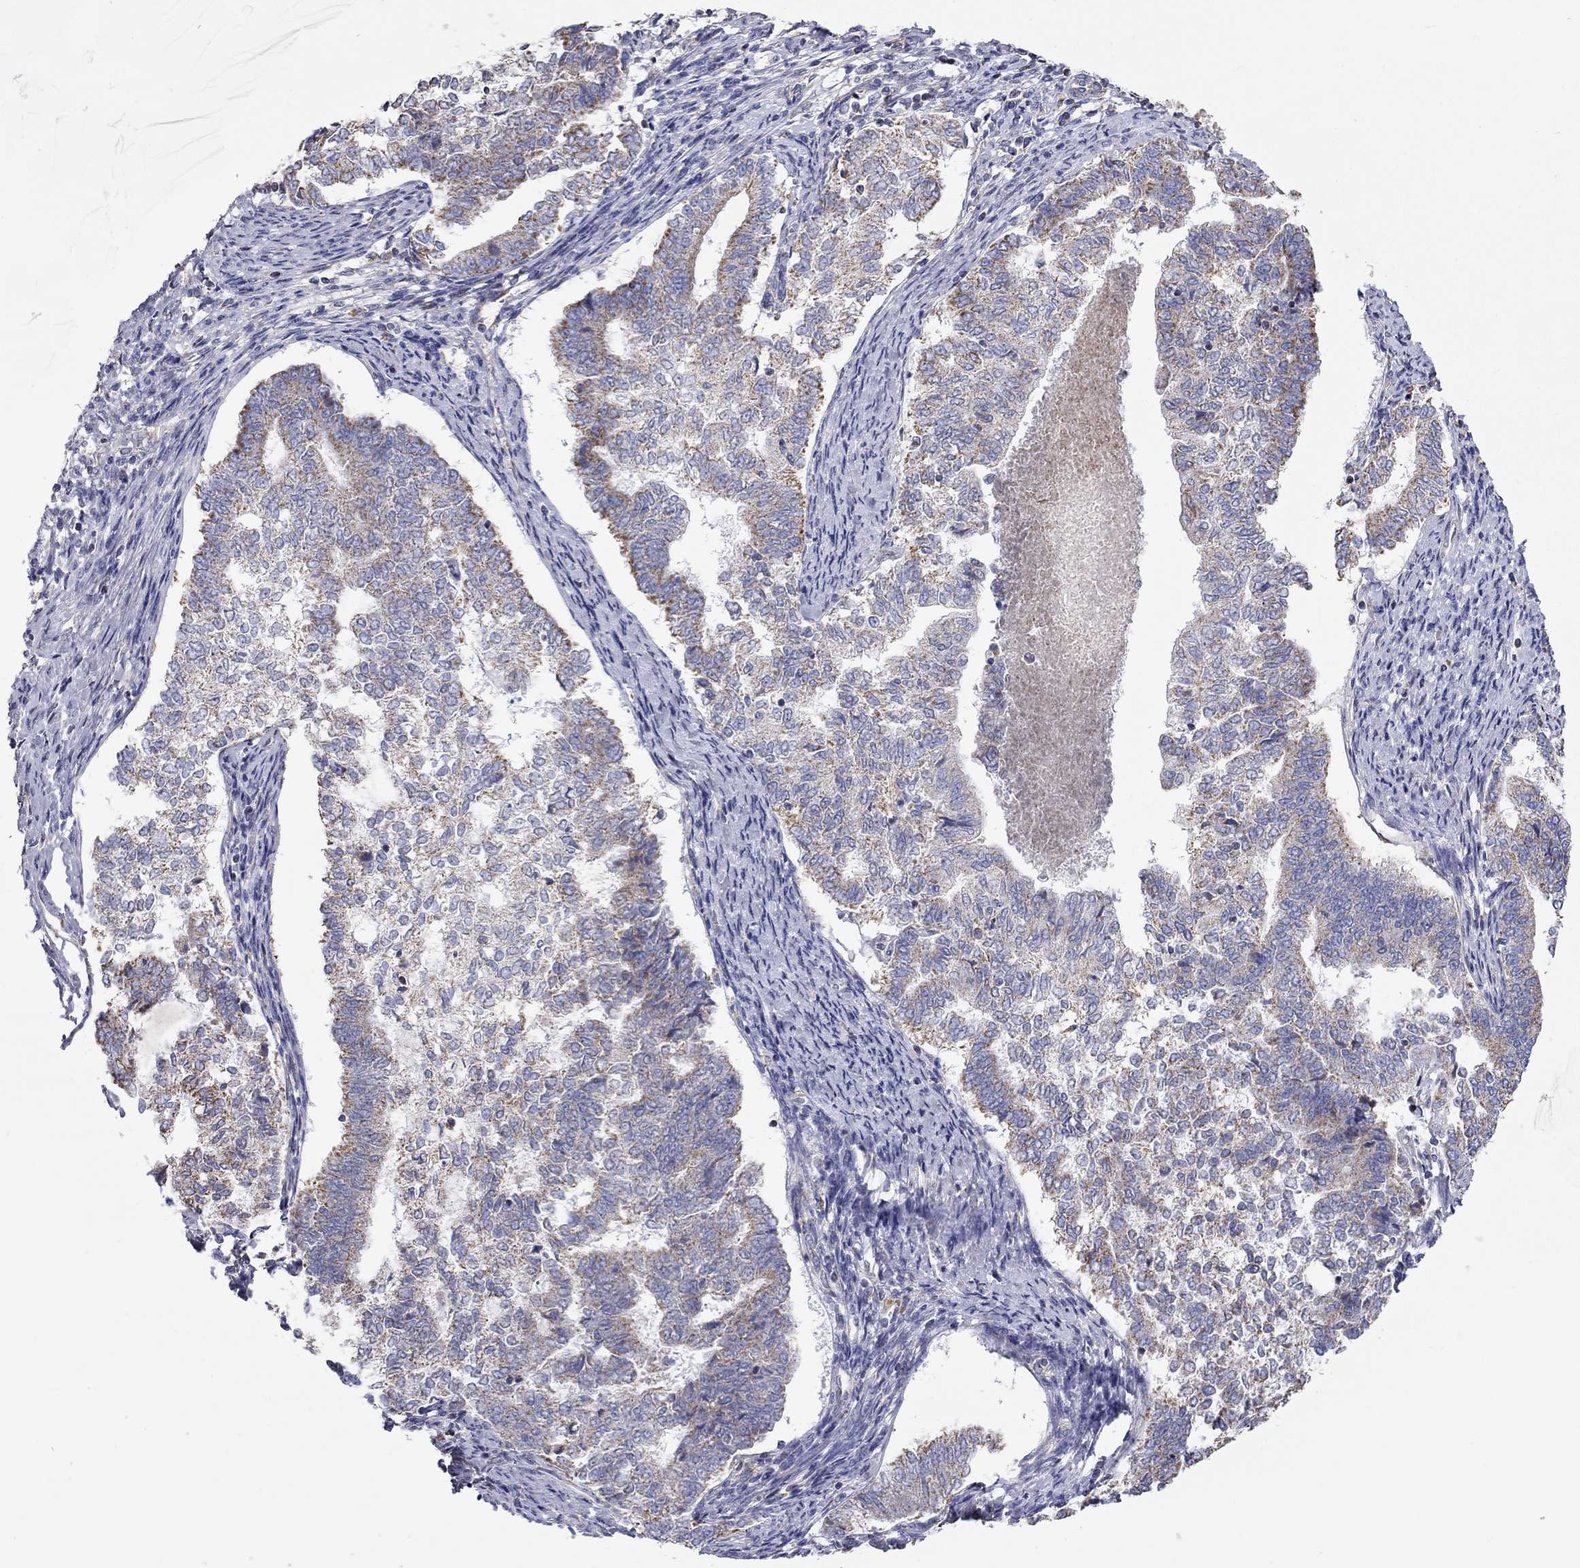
{"staining": {"intensity": "moderate", "quantity": "25%-75%", "location": "cytoplasmic/membranous"}, "tissue": "endometrial cancer", "cell_type": "Tumor cells", "image_type": "cancer", "snomed": [{"axis": "morphology", "description": "Adenocarcinoma, NOS"}, {"axis": "topography", "description": "Endometrium"}], "caption": "An image showing moderate cytoplasmic/membranous expression in about 25%-75% of tumor cells in endometrial adenocarcinoma, as visualized by brown immunohistochemical staining.", "gene": "RCAN1", "patient": {"sex": "female", "age": 65}}